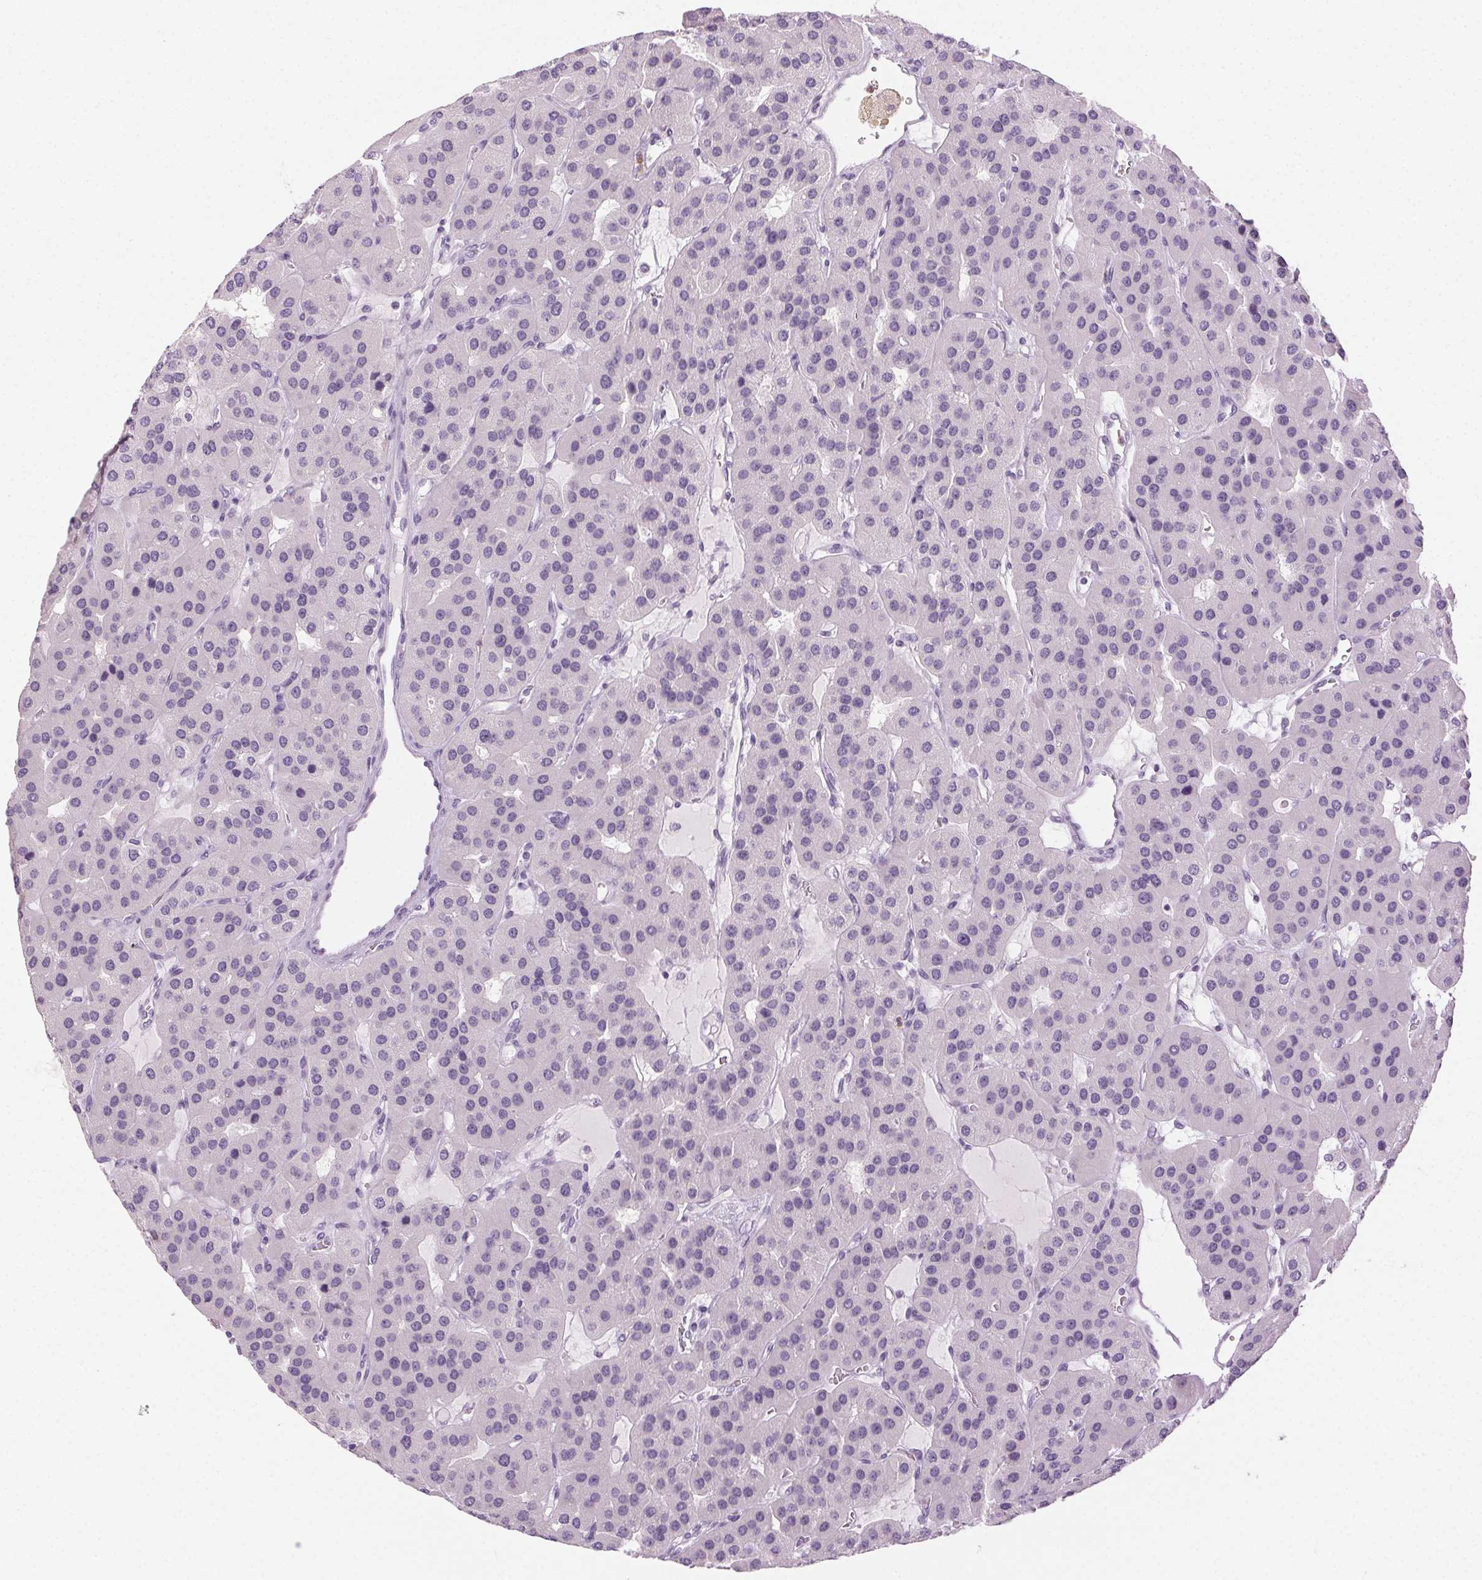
{"staining": {"intensity": "negative", "quantity": "none", "location": "none"}, "tissue": "parathyroid gland", "cell_type": "Glandular cells", "image_type": "normal", "snomed": [{"axis": "morphology", "description": "Normal tissue, NOS"}, {"axis": "morphology", "description": "Adenoma, NOS"}, {"axis": "topography", "description": "Parathyroid gland"}], "caption": "Micrograph shows no significant protein staining in glandular cells of unremarkable parathyroid gland. The staining was performed using DAB to visualize the protein expression in brown, while the nuclei were stained in blue with hematoxylin (Magnification: 20x).", "gene": "MPO", "patient": {"sex": "female", "age": 86}}